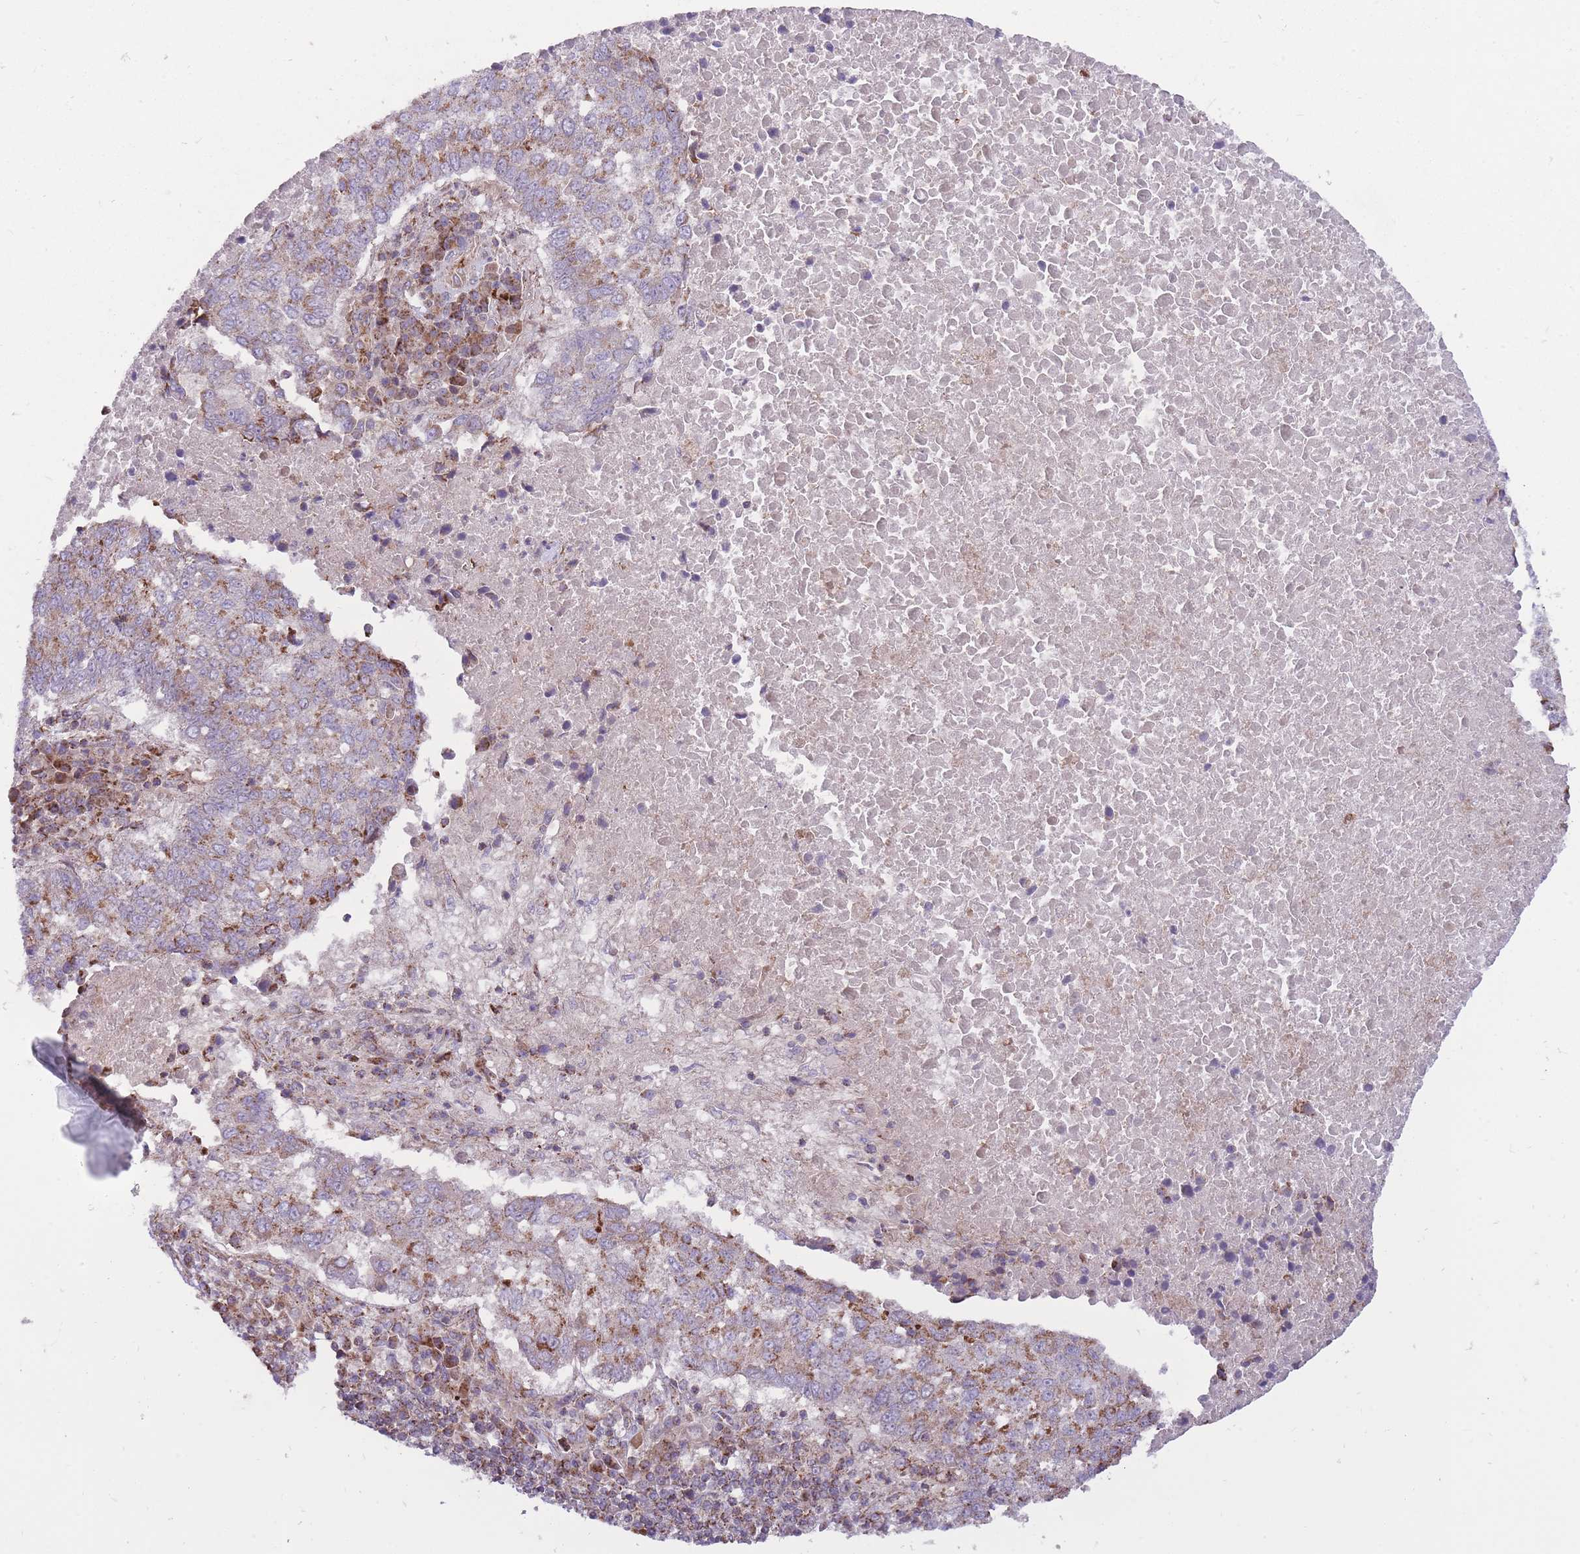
{"staining": {"intensity": "moderate", "quantity": ">75%", "location": "cytoplasmic/membranous"}, "tissue": "lung cancer", "cell_type": "Tumor cells", "image_type": "cancer", "snomed": [{"axis": "morphology", "description": "Squamous cell carcinoma, NOS"}, {"axis": "topography", "description": "Lung"}], "caption": "A medium amount of moderate cytoplasmic/membranous staining is appreciated in approximately >75% of tumor cells in lung cancer (squamous cell carcinoma) tissue.", "gene": "ANKRD10", "patient": {"sex": "male", "age": 73}}